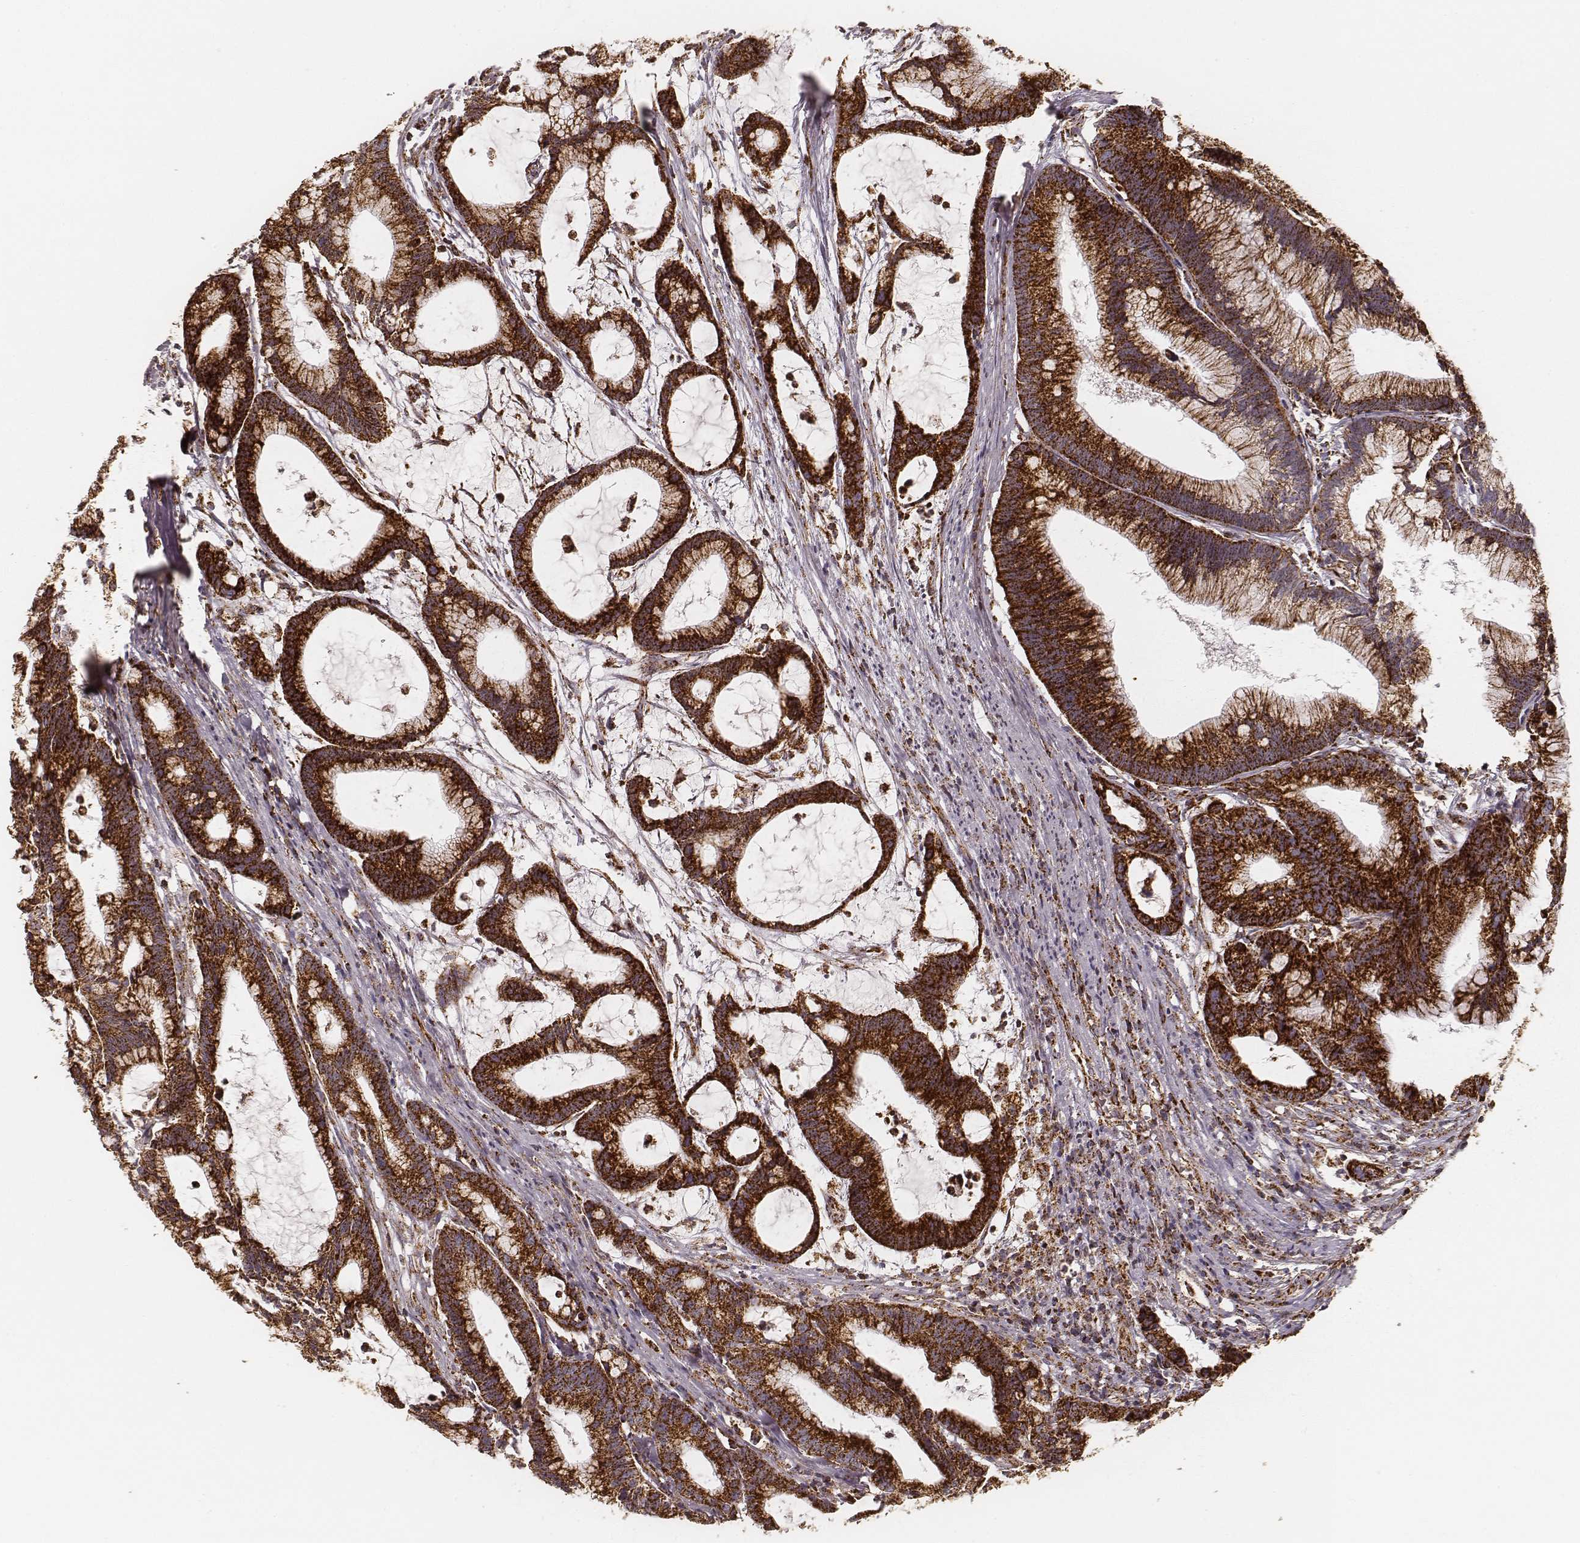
{"staining": {"intensity": "strong", "quantity": ">75%", "location": "cytoplasmic/membranous"}, "tissue": "colorectal cancer", "cell_type": "Tumor cells", "image_type": "cancer", "snomed": [{"axis": "morphology", "description": "Adenocarcinoma, NOS"}, {"axis": "topography", "description": "Colon"}], "caption": "A brown stain highlights strong cytoplasmic/membranous staining of a protein in human colorectal cancer tumor cells.", "gene": "CS", "patient": {"sex": "female", "age": 78}}